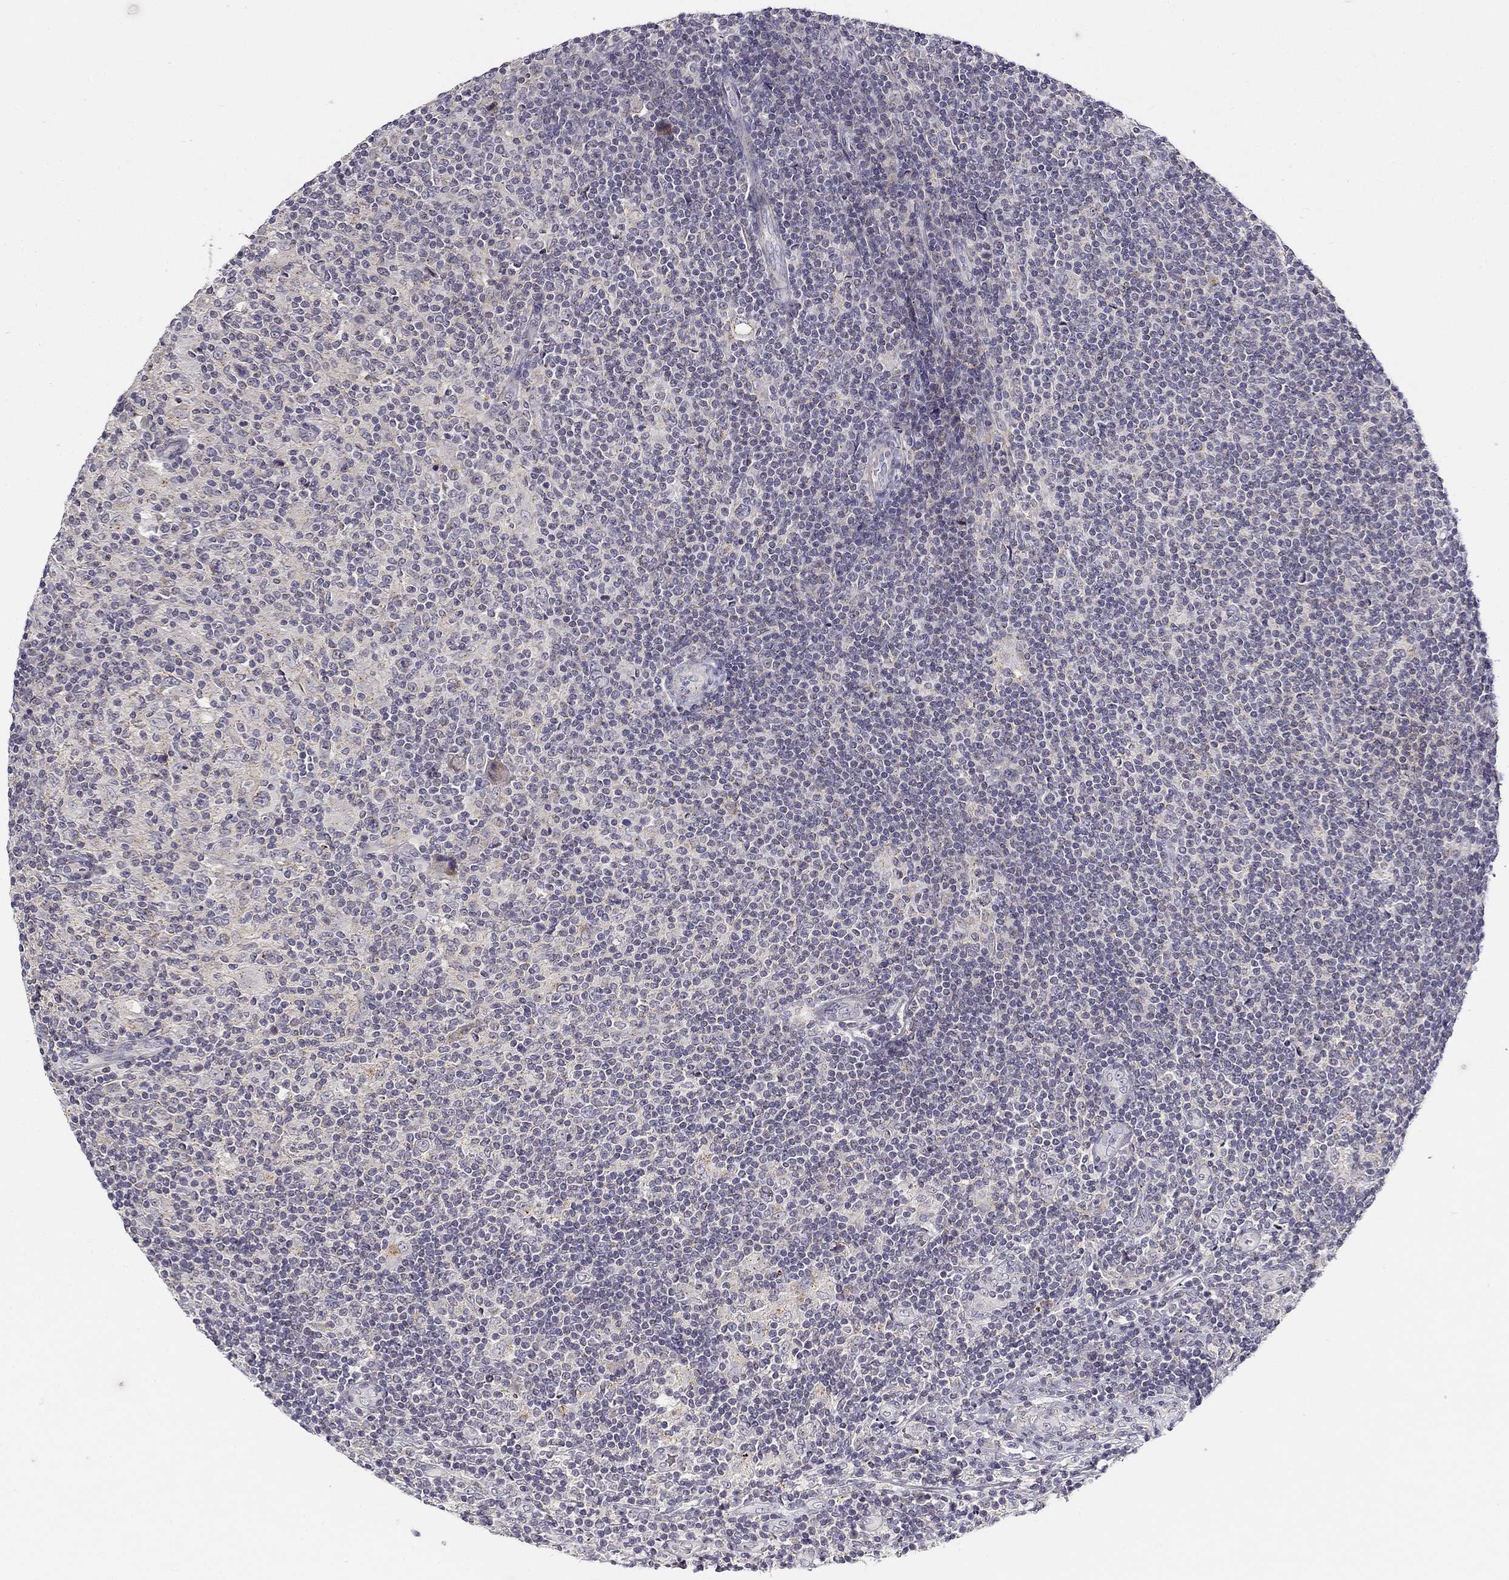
{"staining": {"intensity": "negative", "quantity": "none", "location": "none"}, "tissue": "lymphoma", "cell_type": "Tumor cells", "image_type": "cancer", "snomed": [{"axis": "morphology", "description": "Hodgkin's disease, NOS"}, {"axis": "topography", "description": "Lymph node"}], "caption": "Immunohistochemistry (IHC) image of lymphoma stained for a protein (brown), which displays no expression in tumor cells. (DAB (3,3'-diaminobenzidine) IHC visualized using brightfield microscopy, high magnification).", "gene": "CNR1", "patient": {"sex": "male", "age": 40}}